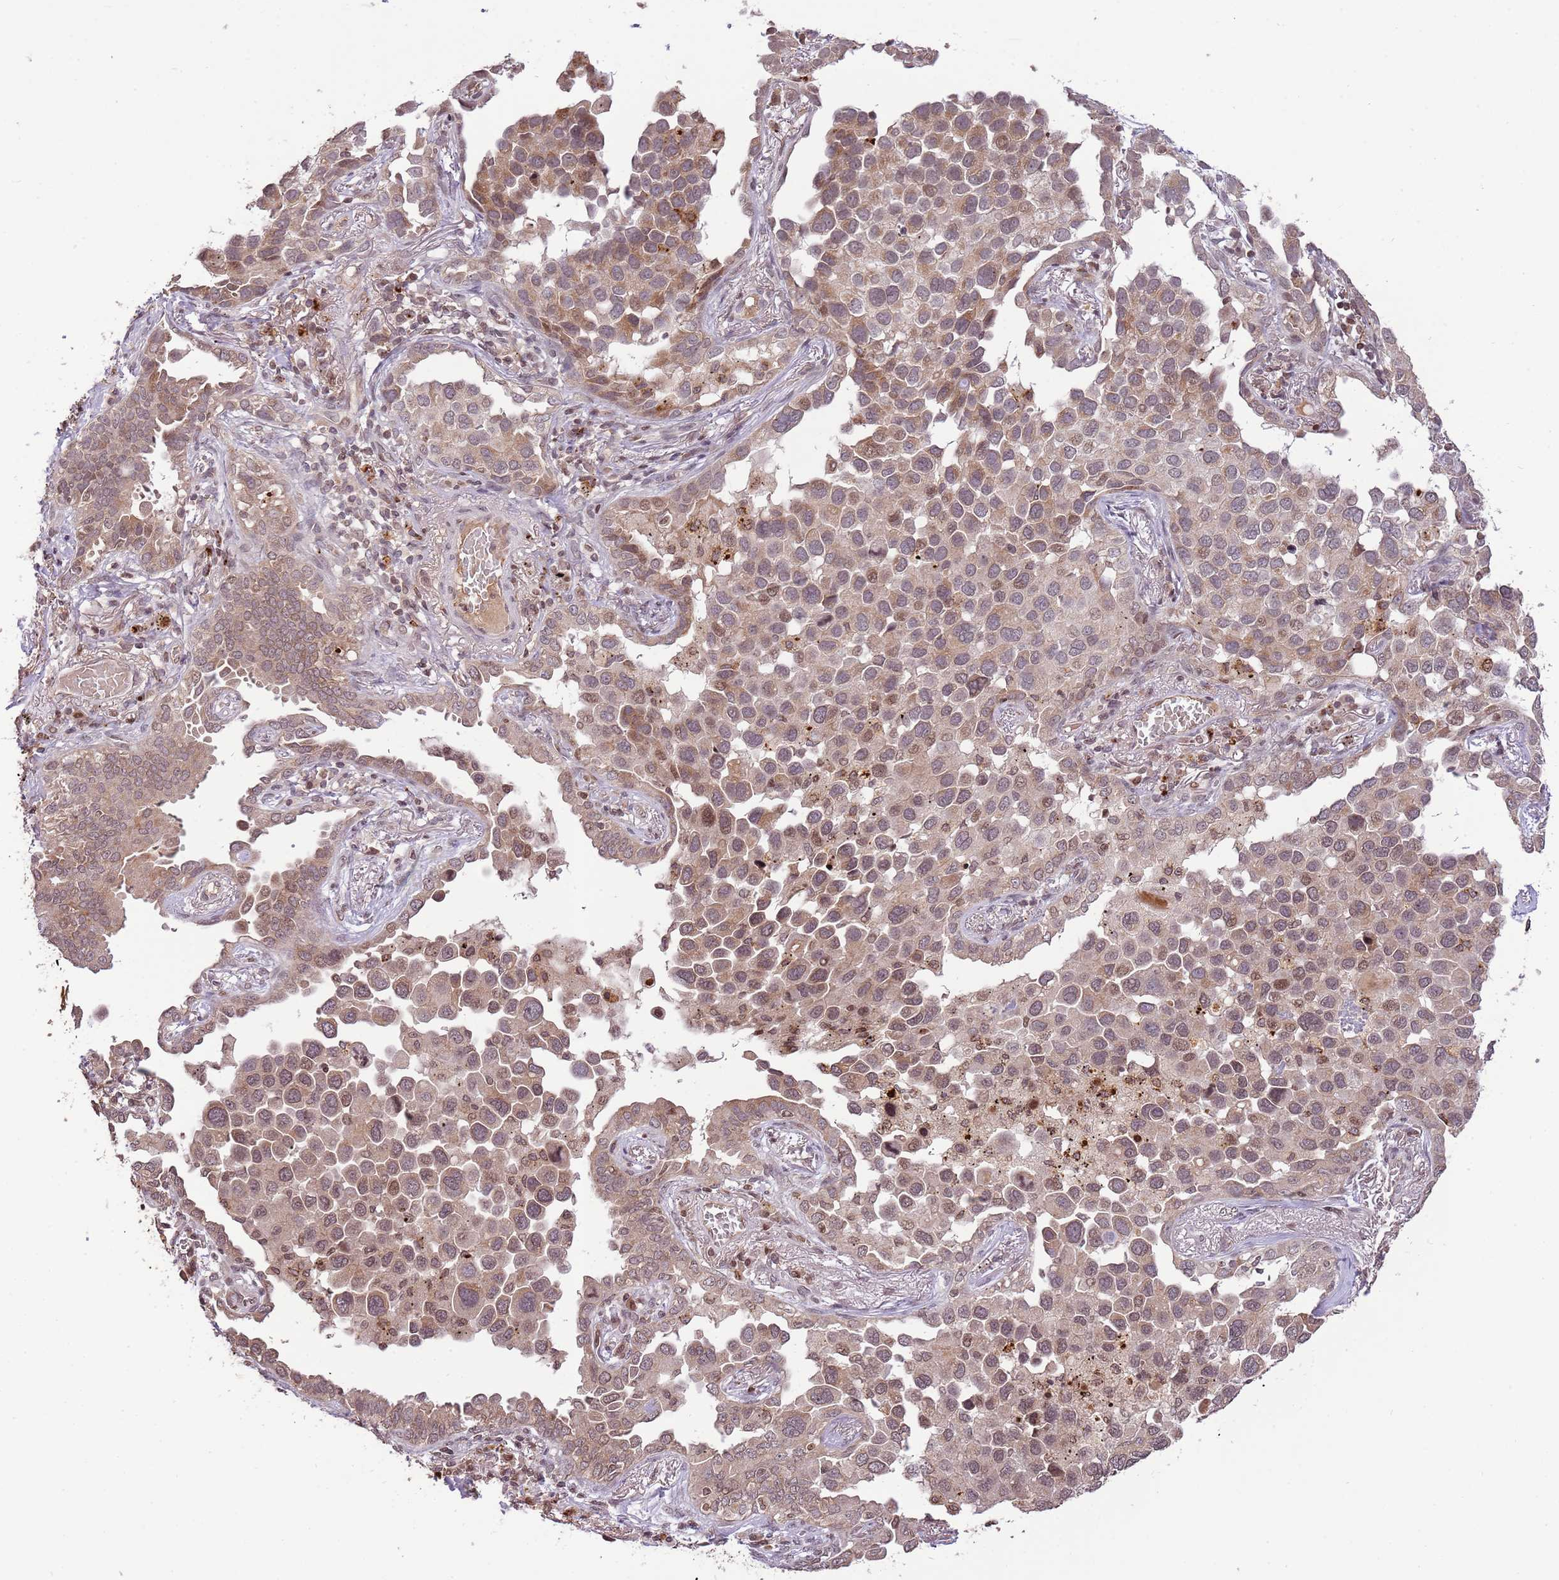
{"staining": {"intensity": "weak", "quantity": "25%-75%", "location": "nuclear"}, "tissue": "lung cancer", "cell_type": "Tumor cells", "image_type": "cancer", "snomed": [{"axis": "morphology", "description": "Adenocarcinoma, NOS"}, {"axis": "topography", "description": "Lung"}], "caption": "The photomicrograph displays immunohistochemical staining of adenocarcinoma (lung). There is weak nuclear staining is seen in about 25%-75% of tumor cells.", "gene": "SAMSN1", "patient": {"sex": "male", "age": 67}}